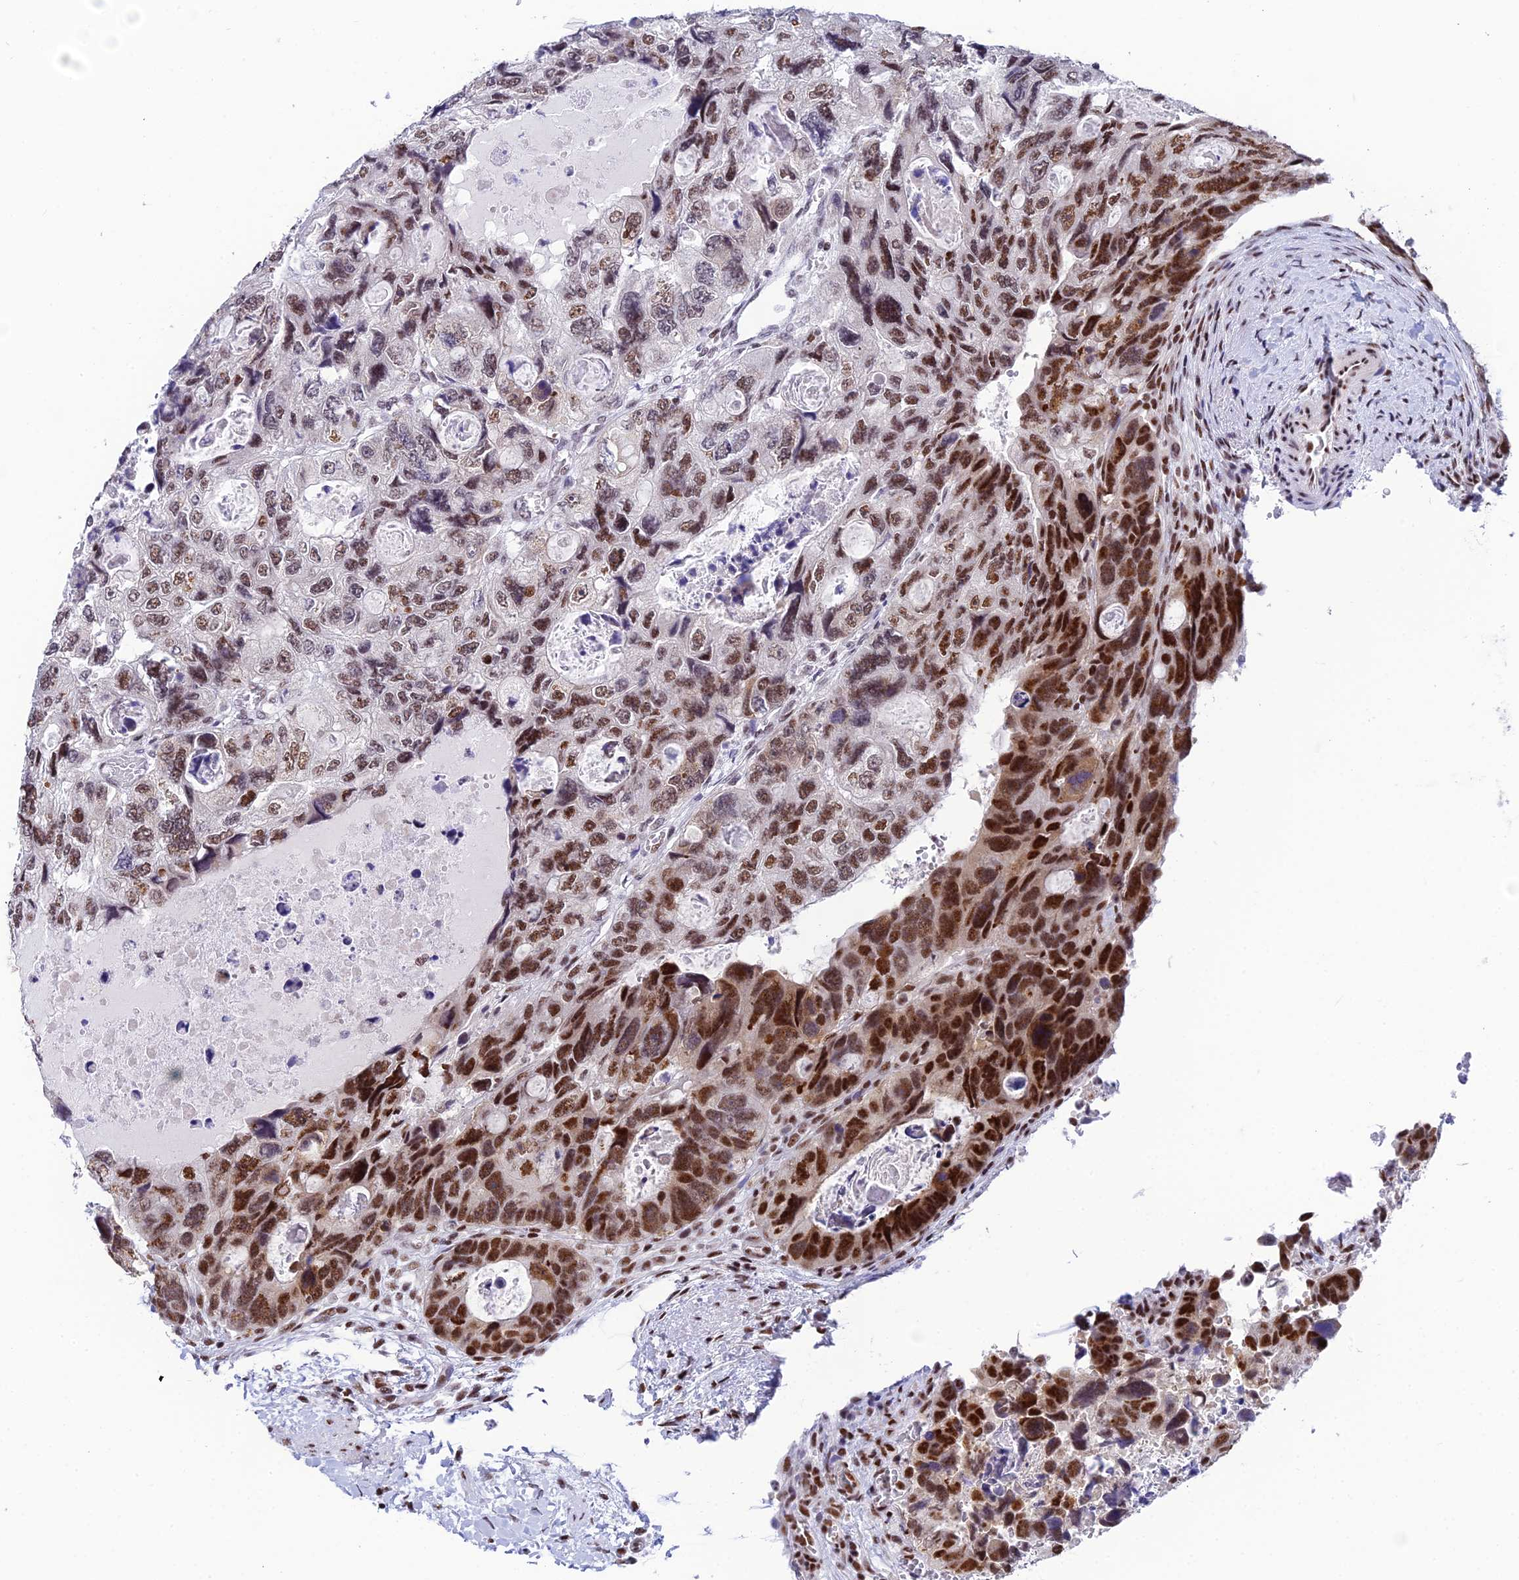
{"staining": {"intensity": "strong", "quantity": "25%-75%", "location": "nuclear"}, "tissue": "colorectal cancer", "cell_type": "Tumor cells", "image_type": "cancer", "snomed": [{"axis": "morphology", "description": "Adenocarcinoma, NOS"}, {"axis": "topography", "description": "Rectum"}], "caption": "Colorectal cancer (adenocarcinoma) stained for a protein demonstrates strong nuclear positivity in tumor cells.", "gene": "USP22", "patient": {"sex": "male", "age": 59}}